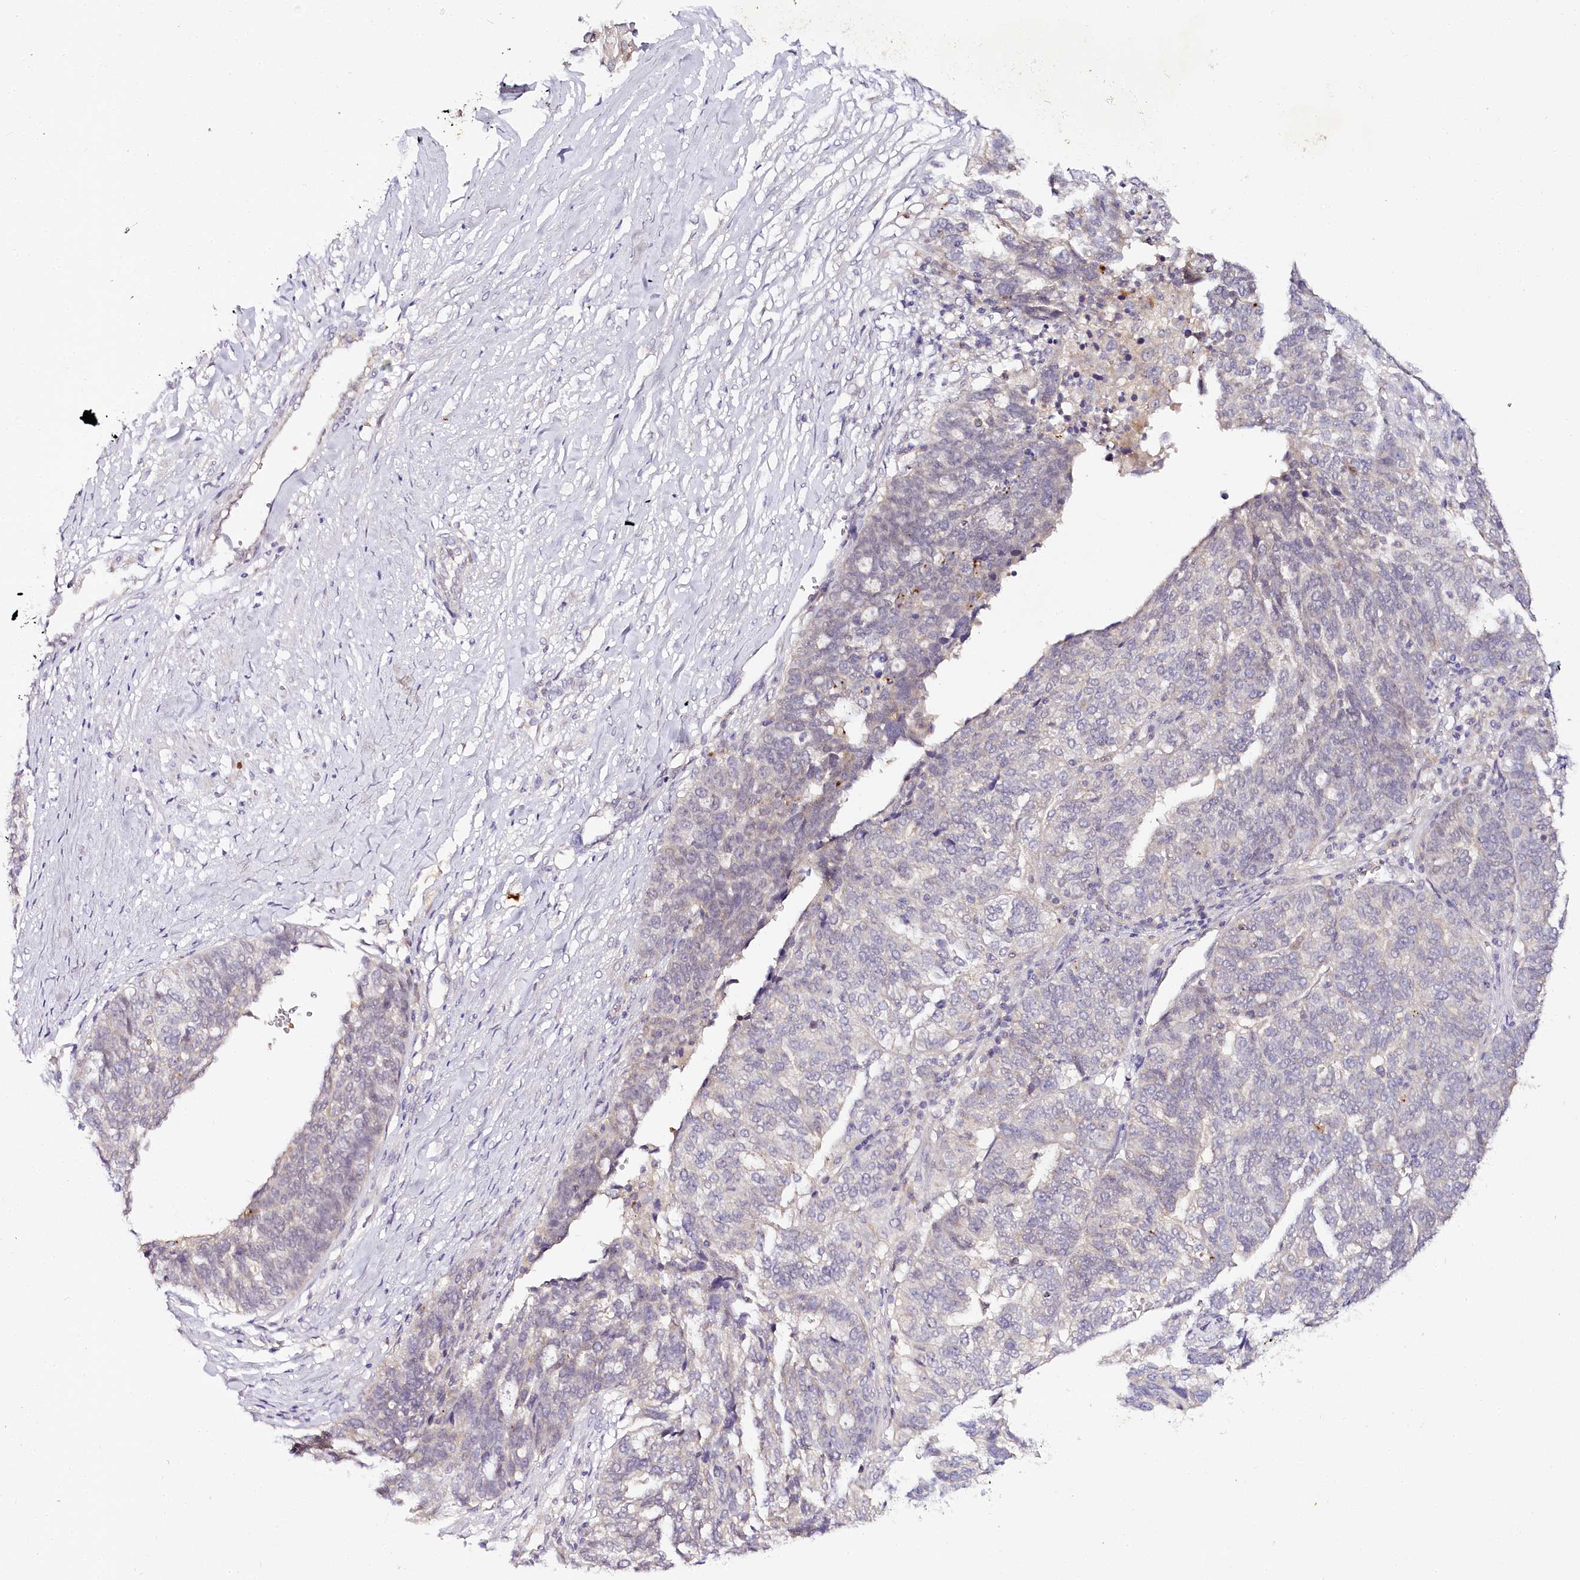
{"staining": {"intensity": "negative", "quantity": "none", "location": "none"}, "tissue": "ovarian cancer", "cell_type": "Tumor cells", "image_type": "cancer", "snomed": [{"axis": "morphology", "description": "Cystadenocarcinoma, serous, NOS"}, {"axis": "topography", "description": "Ovary"}], "caption": "This is an immunohistochemistry (IHC) image of ovarian cancer. There is no expression in tumor cells.", "gene": "VWA5A", "patient": {"sex": "female", "age": 59}}